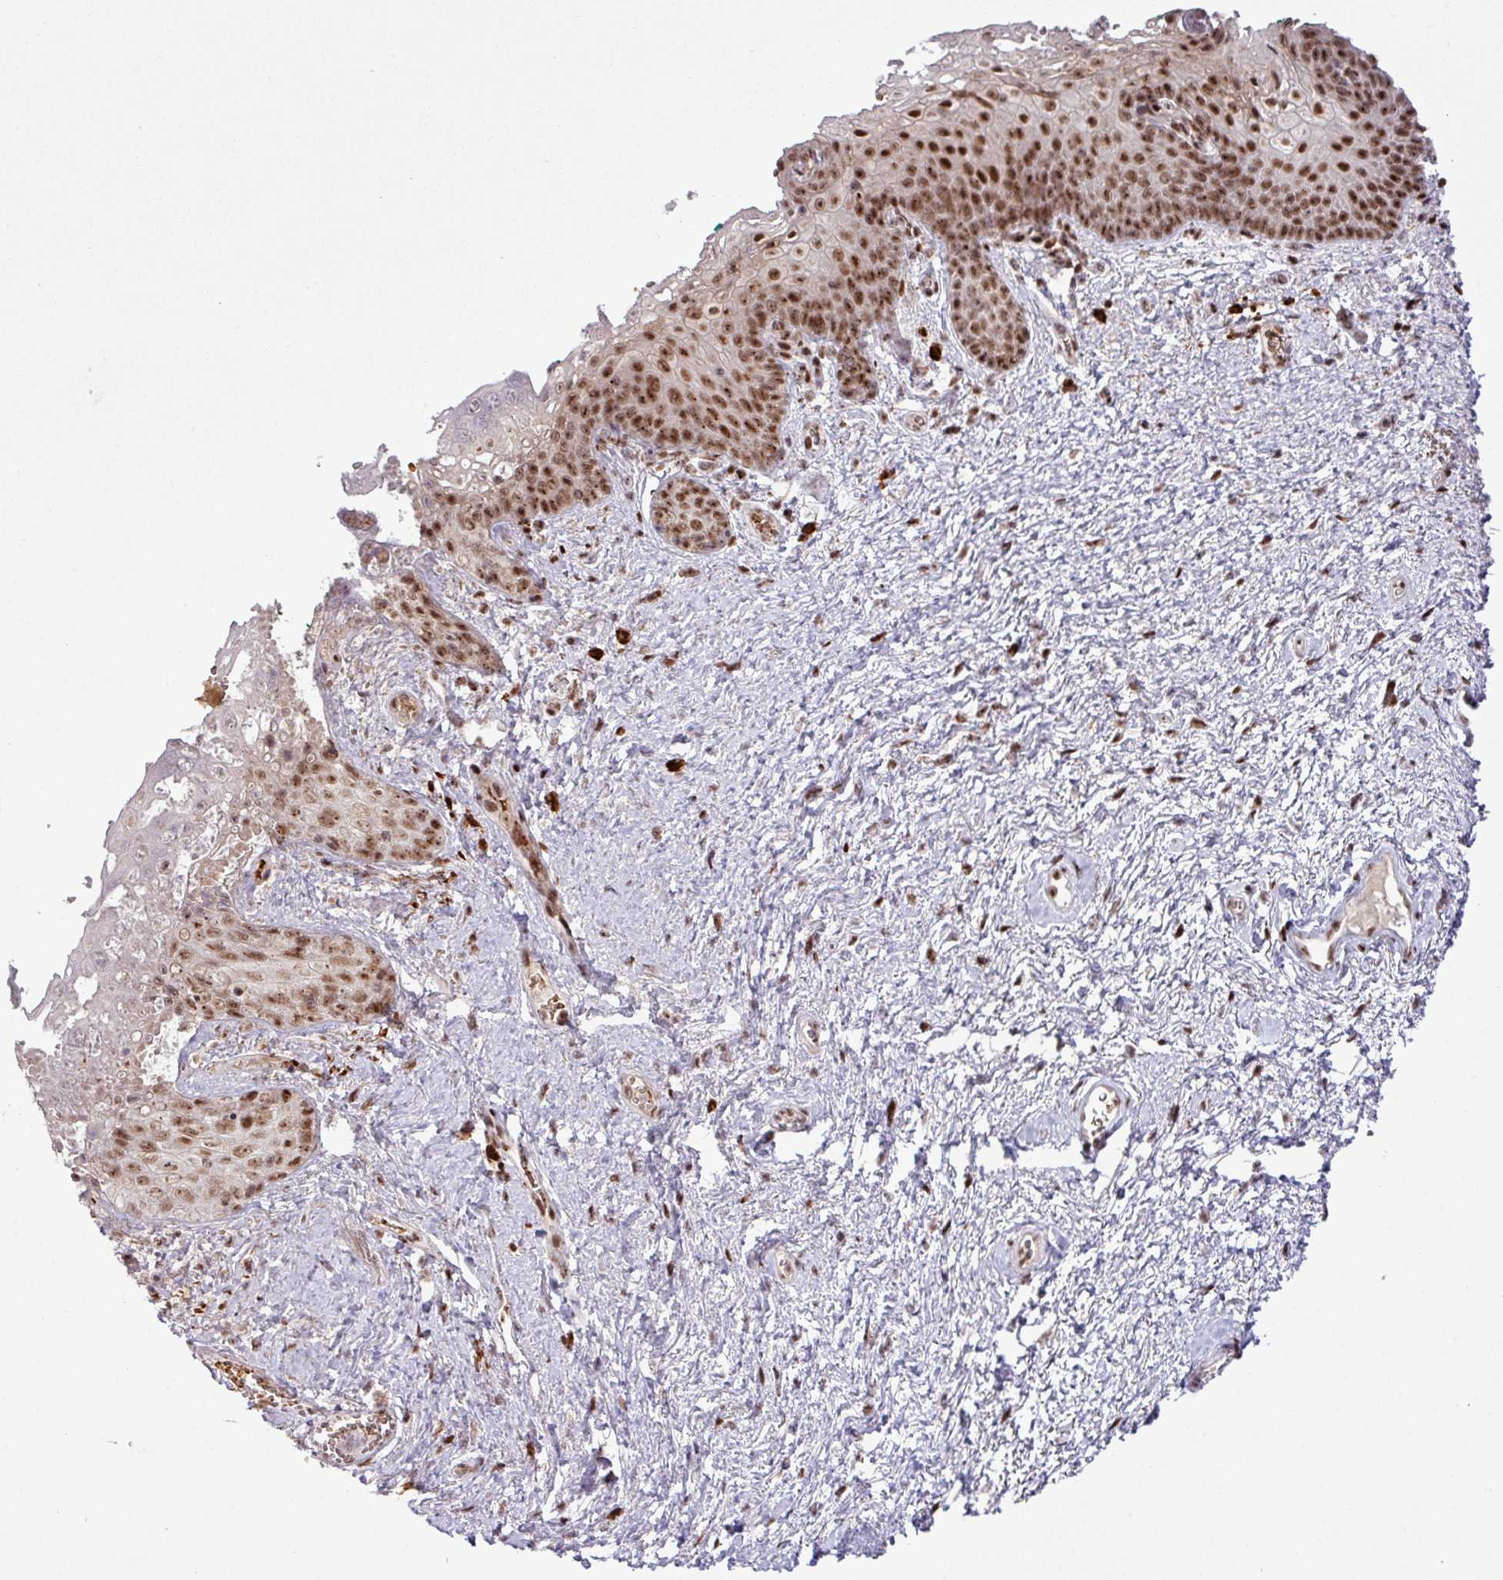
{"staining": {"intensity": "moderate", "quantity": ">75%", "location": "nuclear"}, "tissue": "vagina", "cell_type": "Squamous epithelial cells", "image_type": "normal", "snomed": [{"axis": "morphology", "description": "Normal tissue, NOS"}, {"axis": "topography", "description": "Vulva"}, {"axis": "topography", "description": "Vagina"}, {"axis": "topography", "description": "Peripheral nerve tissue"}], "caption": "Brown immunohistochemical staining in normal human vagina shows moderate nuclear expression in approximately >75% of squamous epithelial cells.", "gene": "PRDM5", "patient": {"sex": "female", "age": 66}}